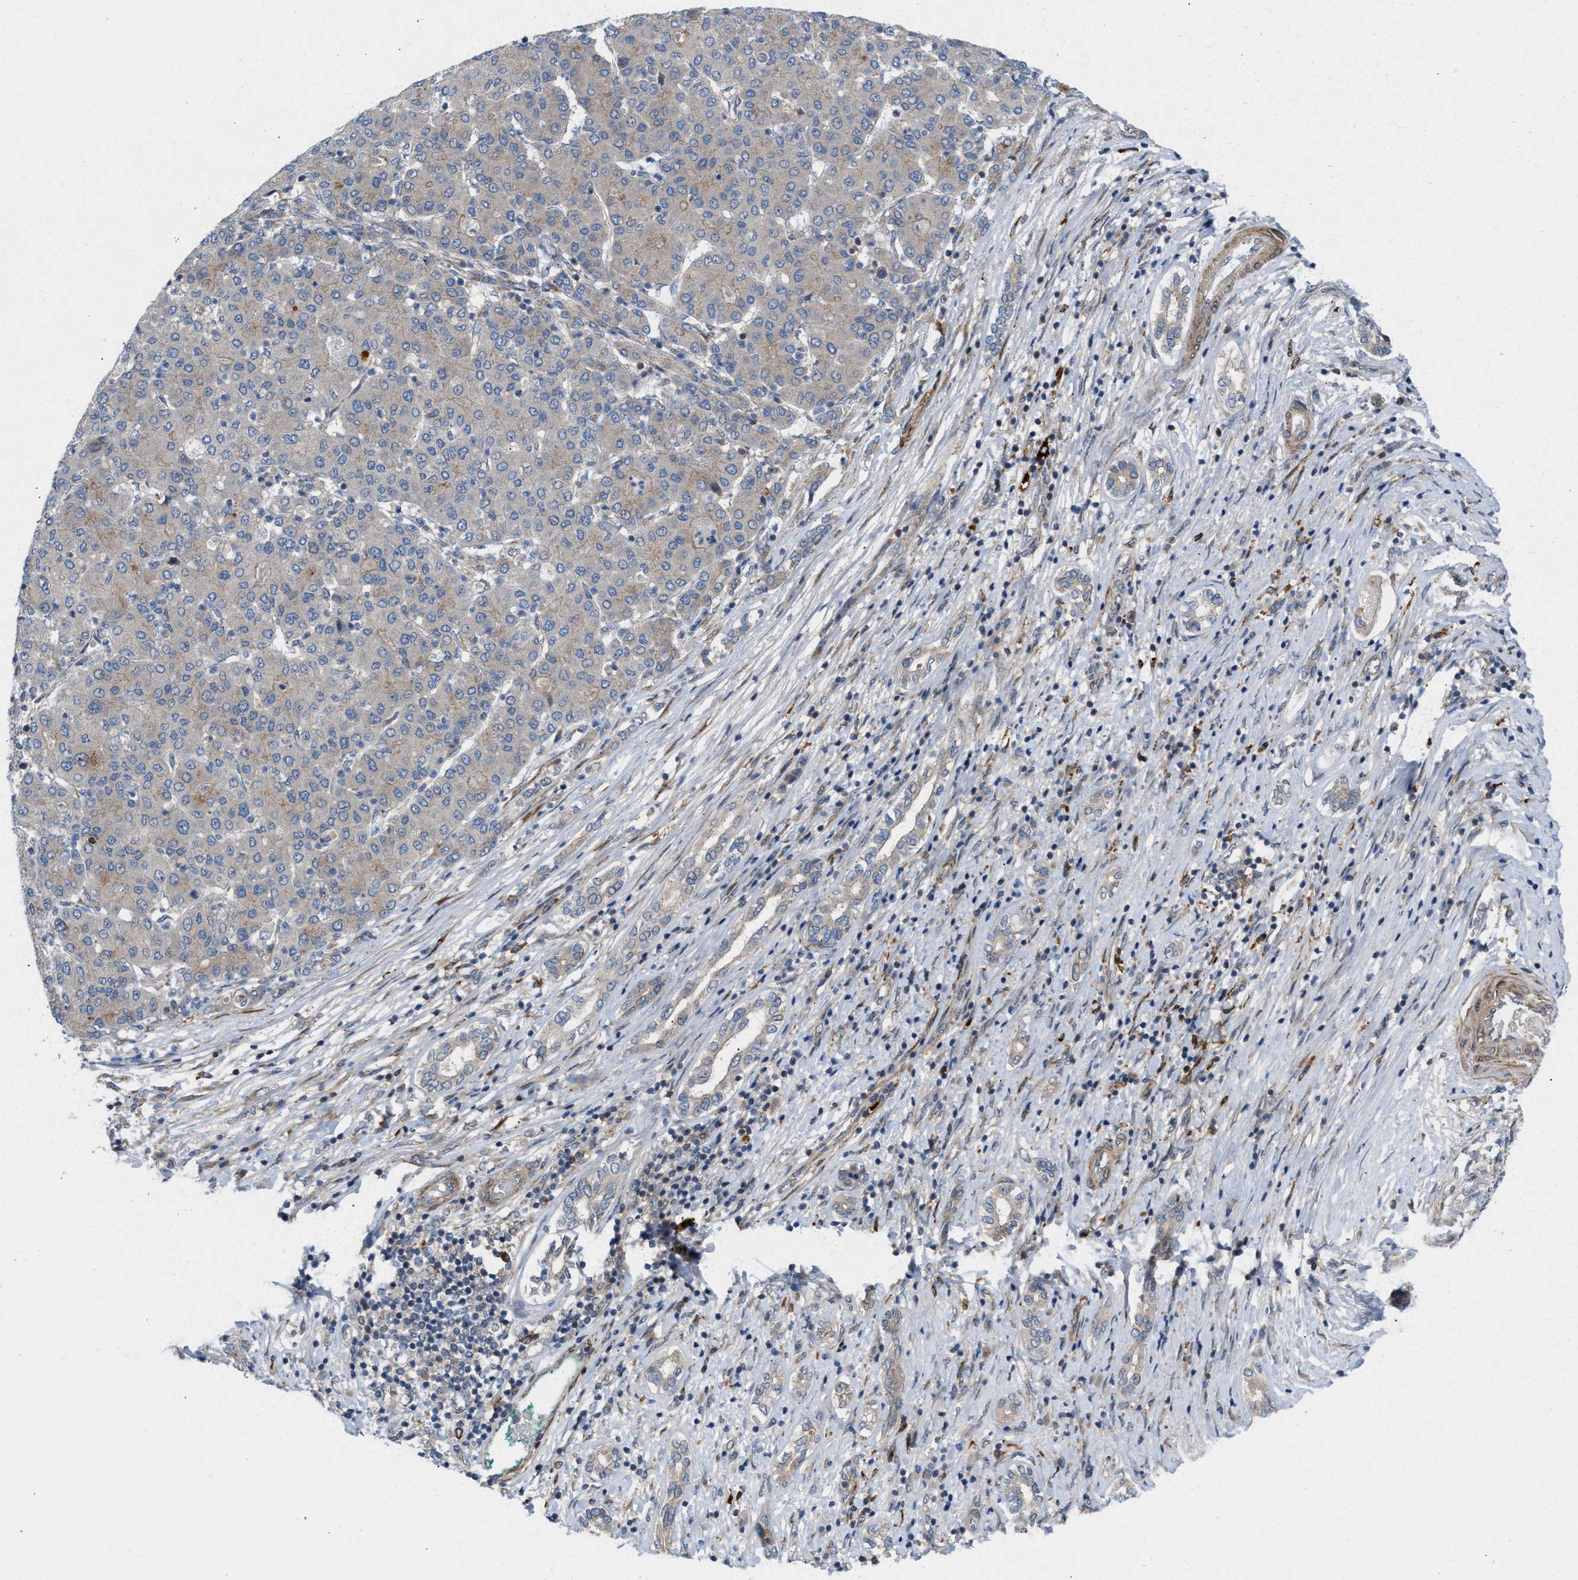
{"staining": {"intensity": "weak", "quantity": "<25%", "location": "cytoplasmic/membranous"}, "tissue": "liver cancer", "cell_type": "Tumor cells", "image_type": "cancer", "snomed": [{"axis": "morphology", "description": "Carcinoma, Hepatocellular, NOS"}, {"axis": "topography", "description": "Liver"}], "caption": "Image shows no protein positivity in tumor cells of liver hepatocellular carcinoma tissue.", "gene": "CYB5D1", "patient": {"sex": "male", "age": 65}}